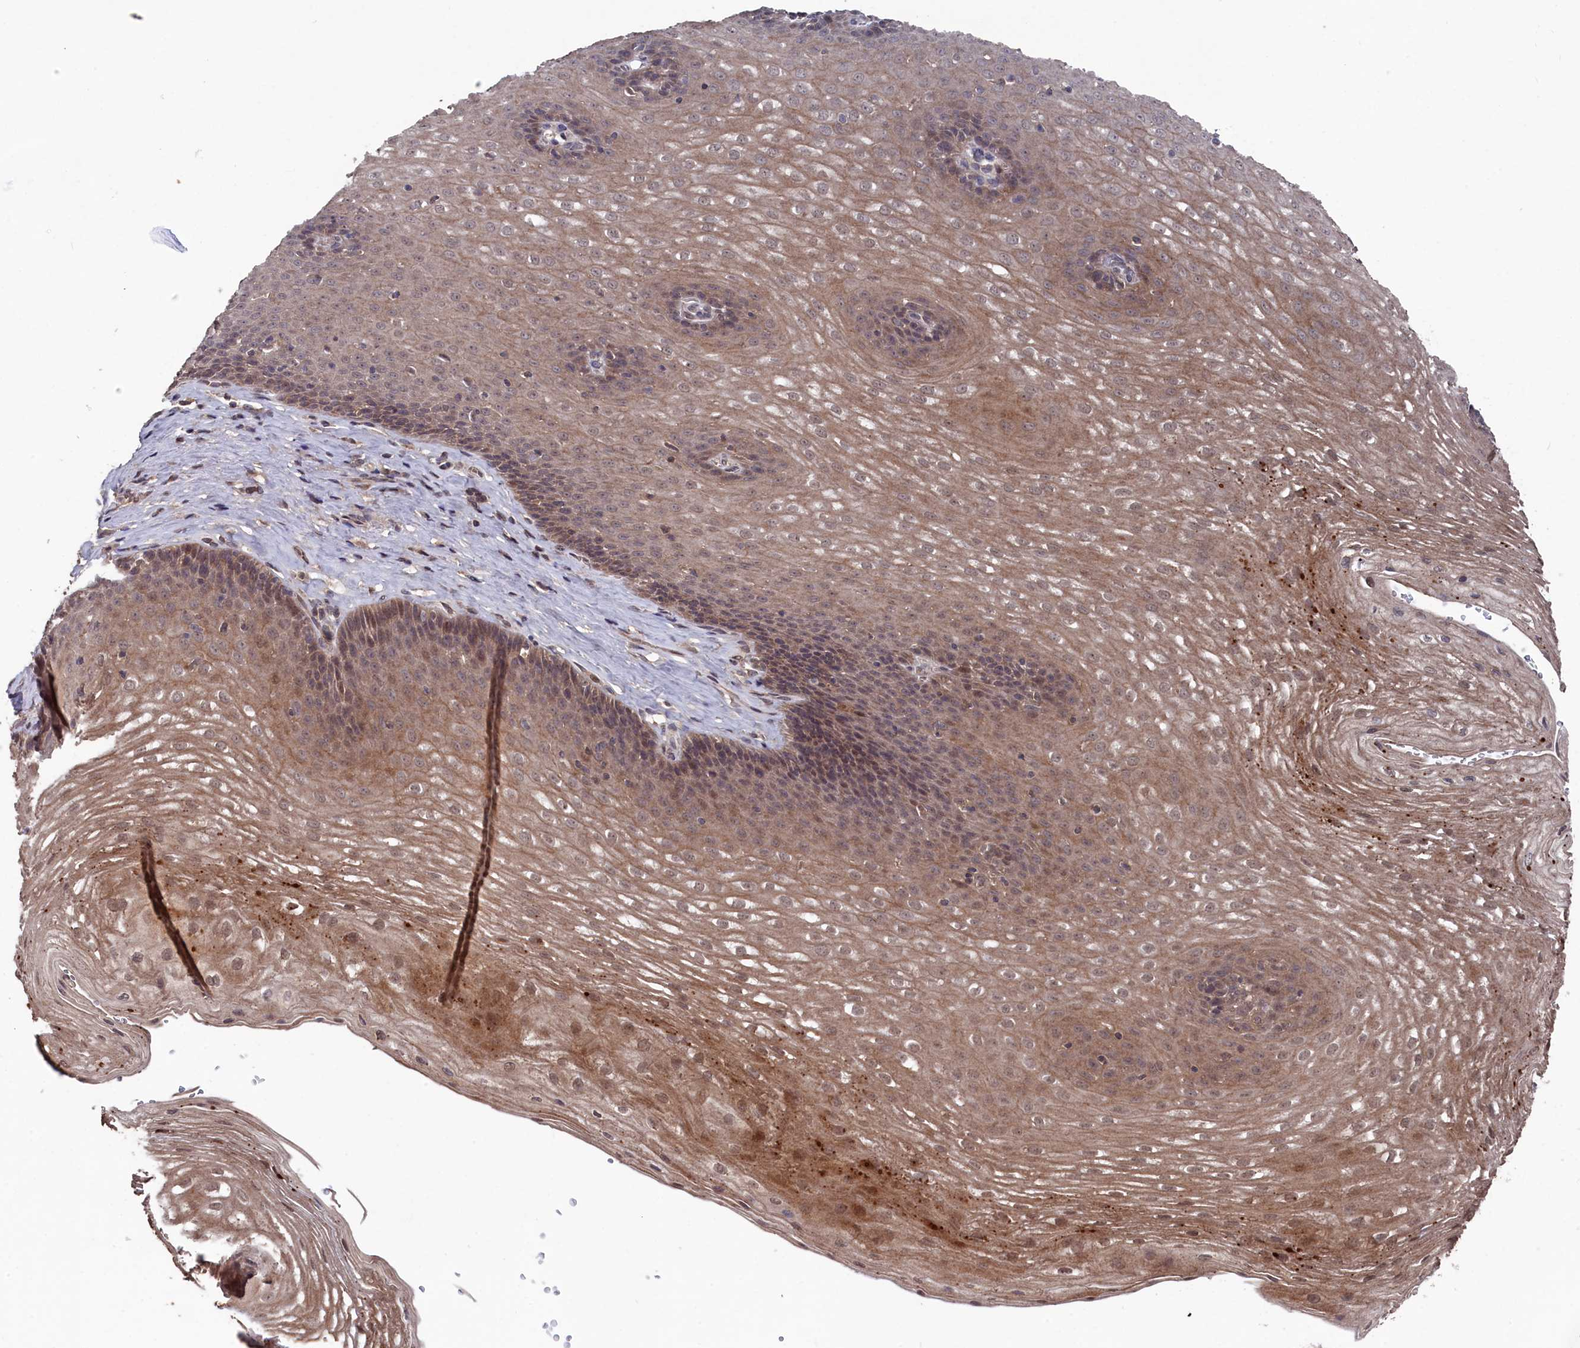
{"staining": {"intensity": "moderate", "quantity": "25%-75%", "location": "cytoplasmic/membranous,nuclear"}, "tissue": "esophagus", "cell_type": "Squamous epithelial cells", "image_type": "normal", "snomed": [{"axis": "morphology", "description": "Normal tissue, NOS"}, {"axis": "topography", "description": "Esophagus"}], "caption": "A high-resolution micrograph shows IHC staining of benign esophagus, which exhibits moderate cytoplasmic/membranous,nuclear expression in about 25%-75% of squamous epithelial cells.", "gene": "TMC5", "patient": {"sex": "female", "age": 66}}